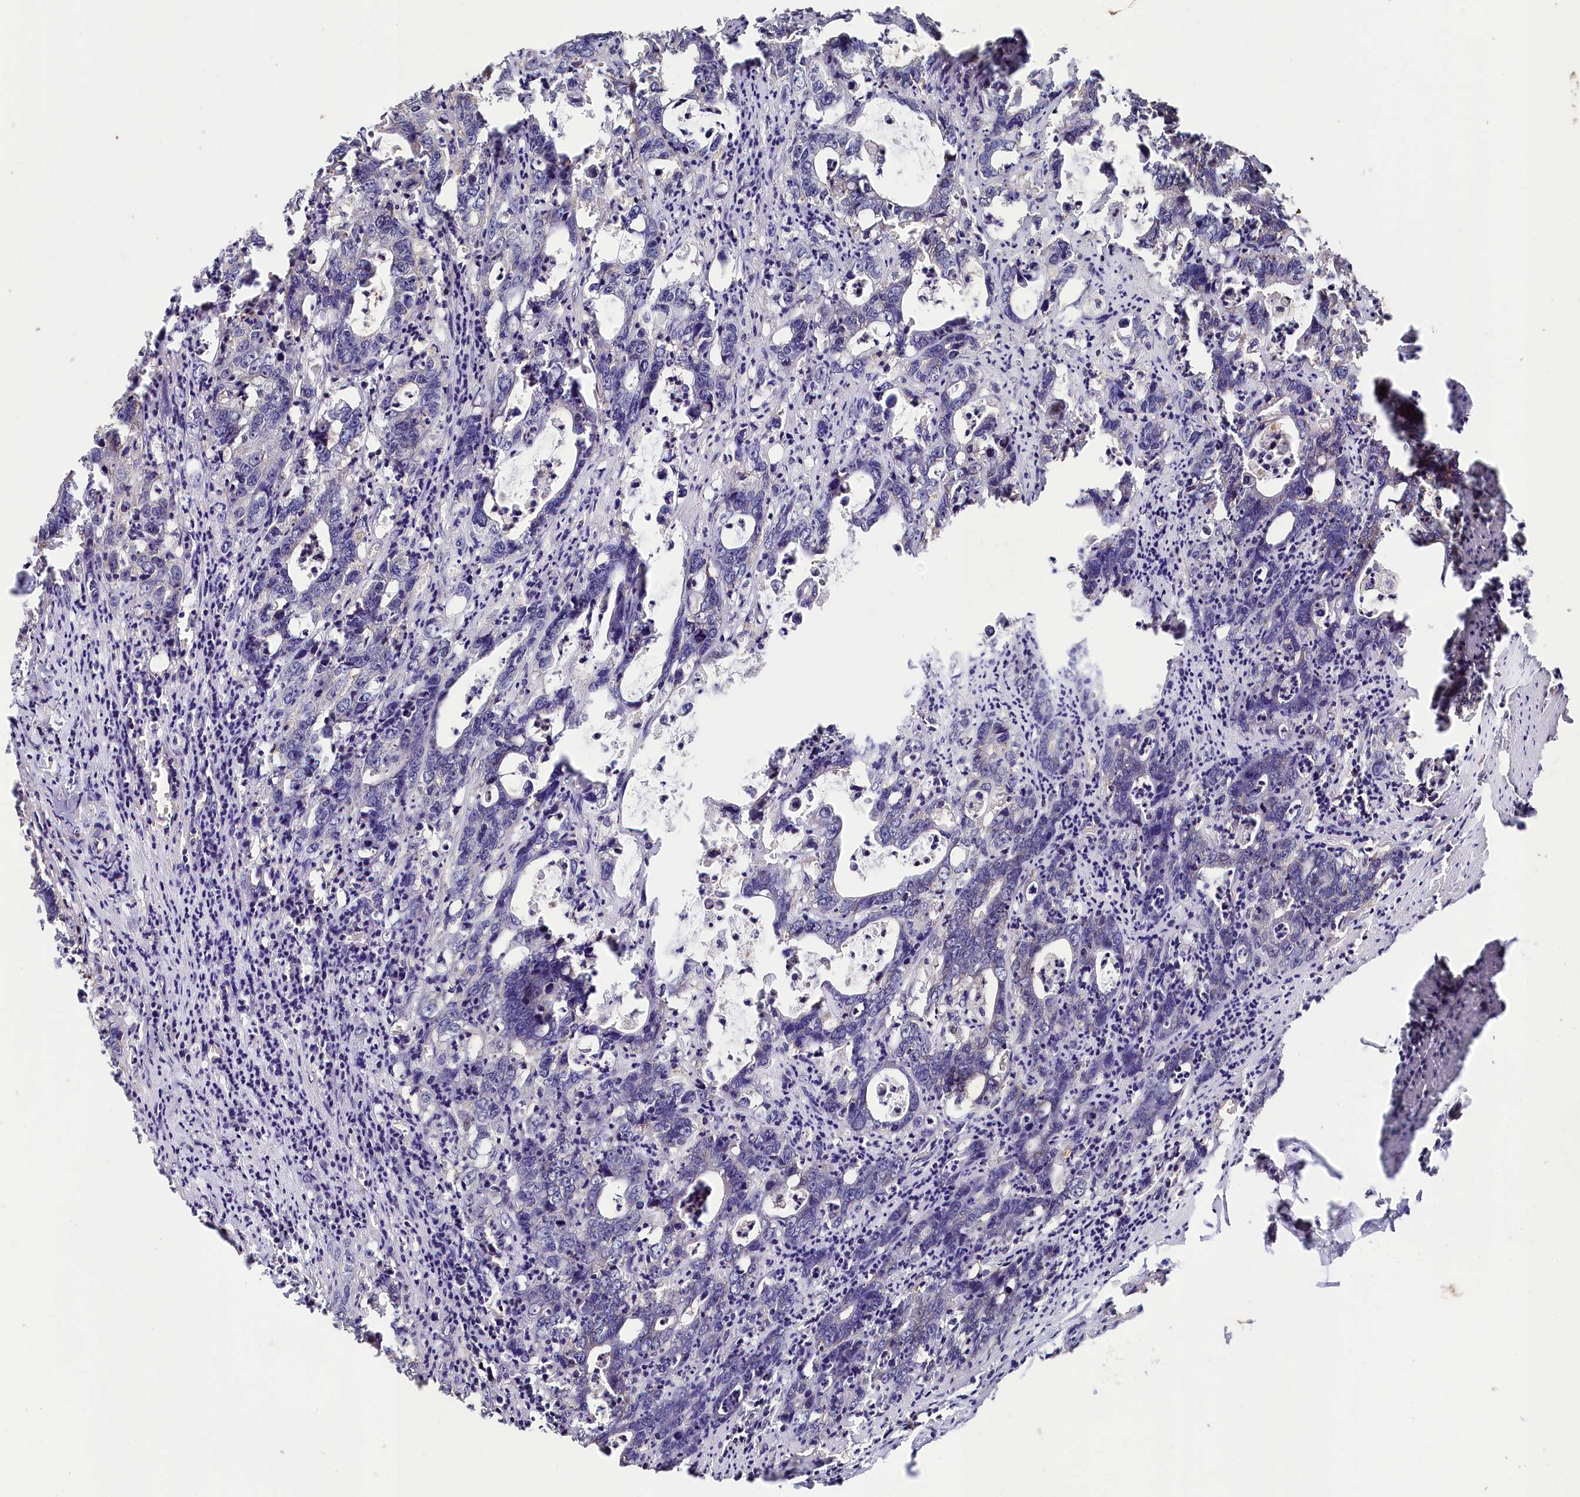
{"staining": {"intensity": "negative", "quantity": "none", "location": "none"}, "tissue": "colorectal cancer", "cell_type": "Tumor cells", "image_type": "cancer", "snomed": [{"axis": "morphology", "description": "Adenocarcinoma, NOS"}, {"axis": "topography", "description": "Colon"}], "caption": "DAB immunohistochemical staining of human colorectal adenocarcinoma exhibits no significant expression in tumor cells.", "gene": "TNKS1BP1", "patient": {"sex": "female", "age": 75}}